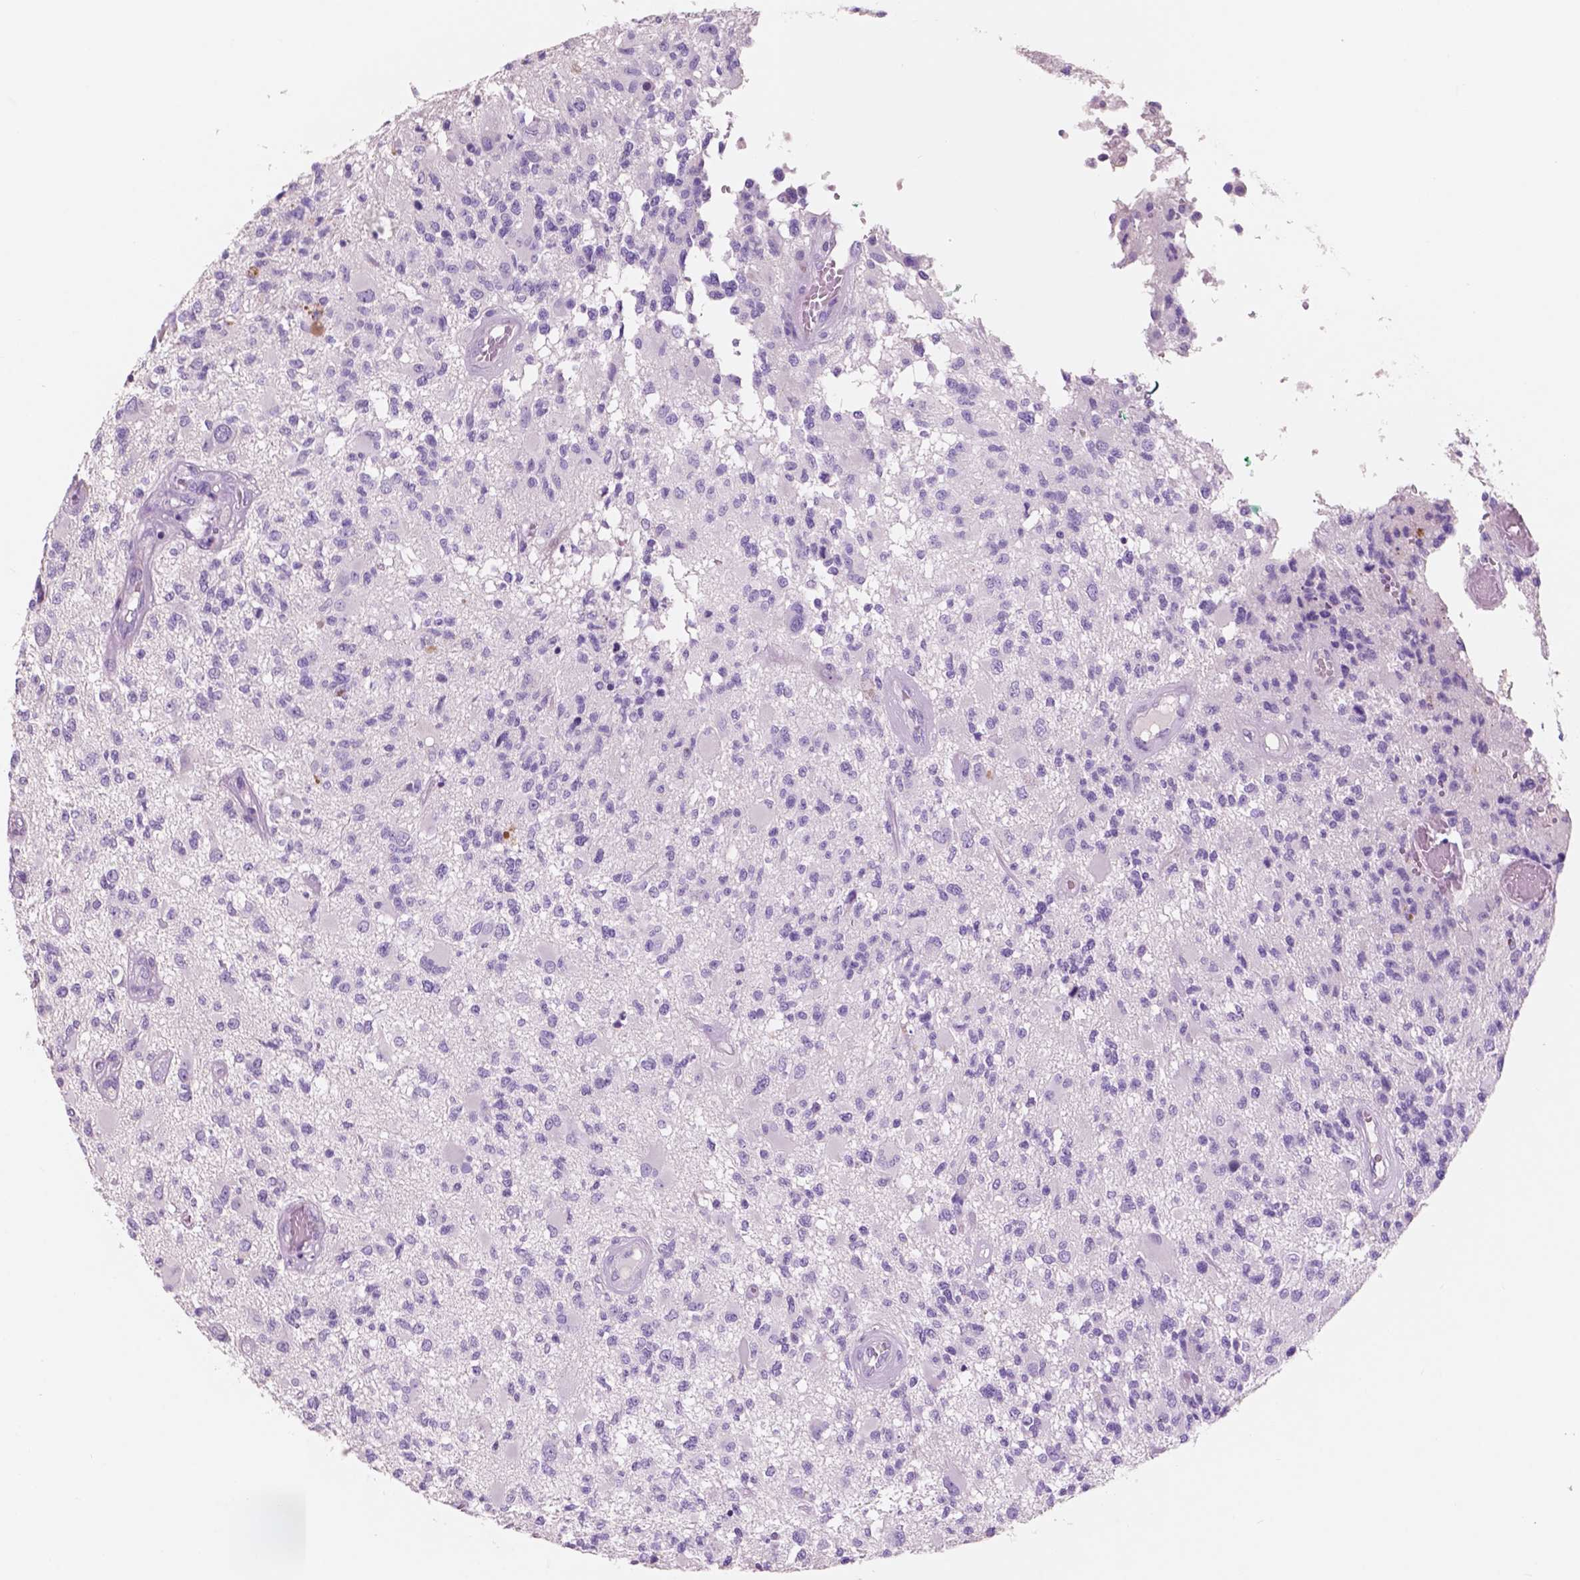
{"staining": {"intensity": "negative", "quantity": "none", "location": "none"}, "tissue": "glioma", "cell_type": "Tumor cells", "image_type": "cancer", "snomed": [{"axis": "morphology", "description": "Glioma, malignant, High grade"}, {"axis": "topography", "description": "Brain"}], "caption": "Immunohistochemical staining of human malignant glioma (high-grade) demonstrates no significant staining in tumor cells.", "gene": "CUZD1", "patient": {"sex": "female", "age": 63}}